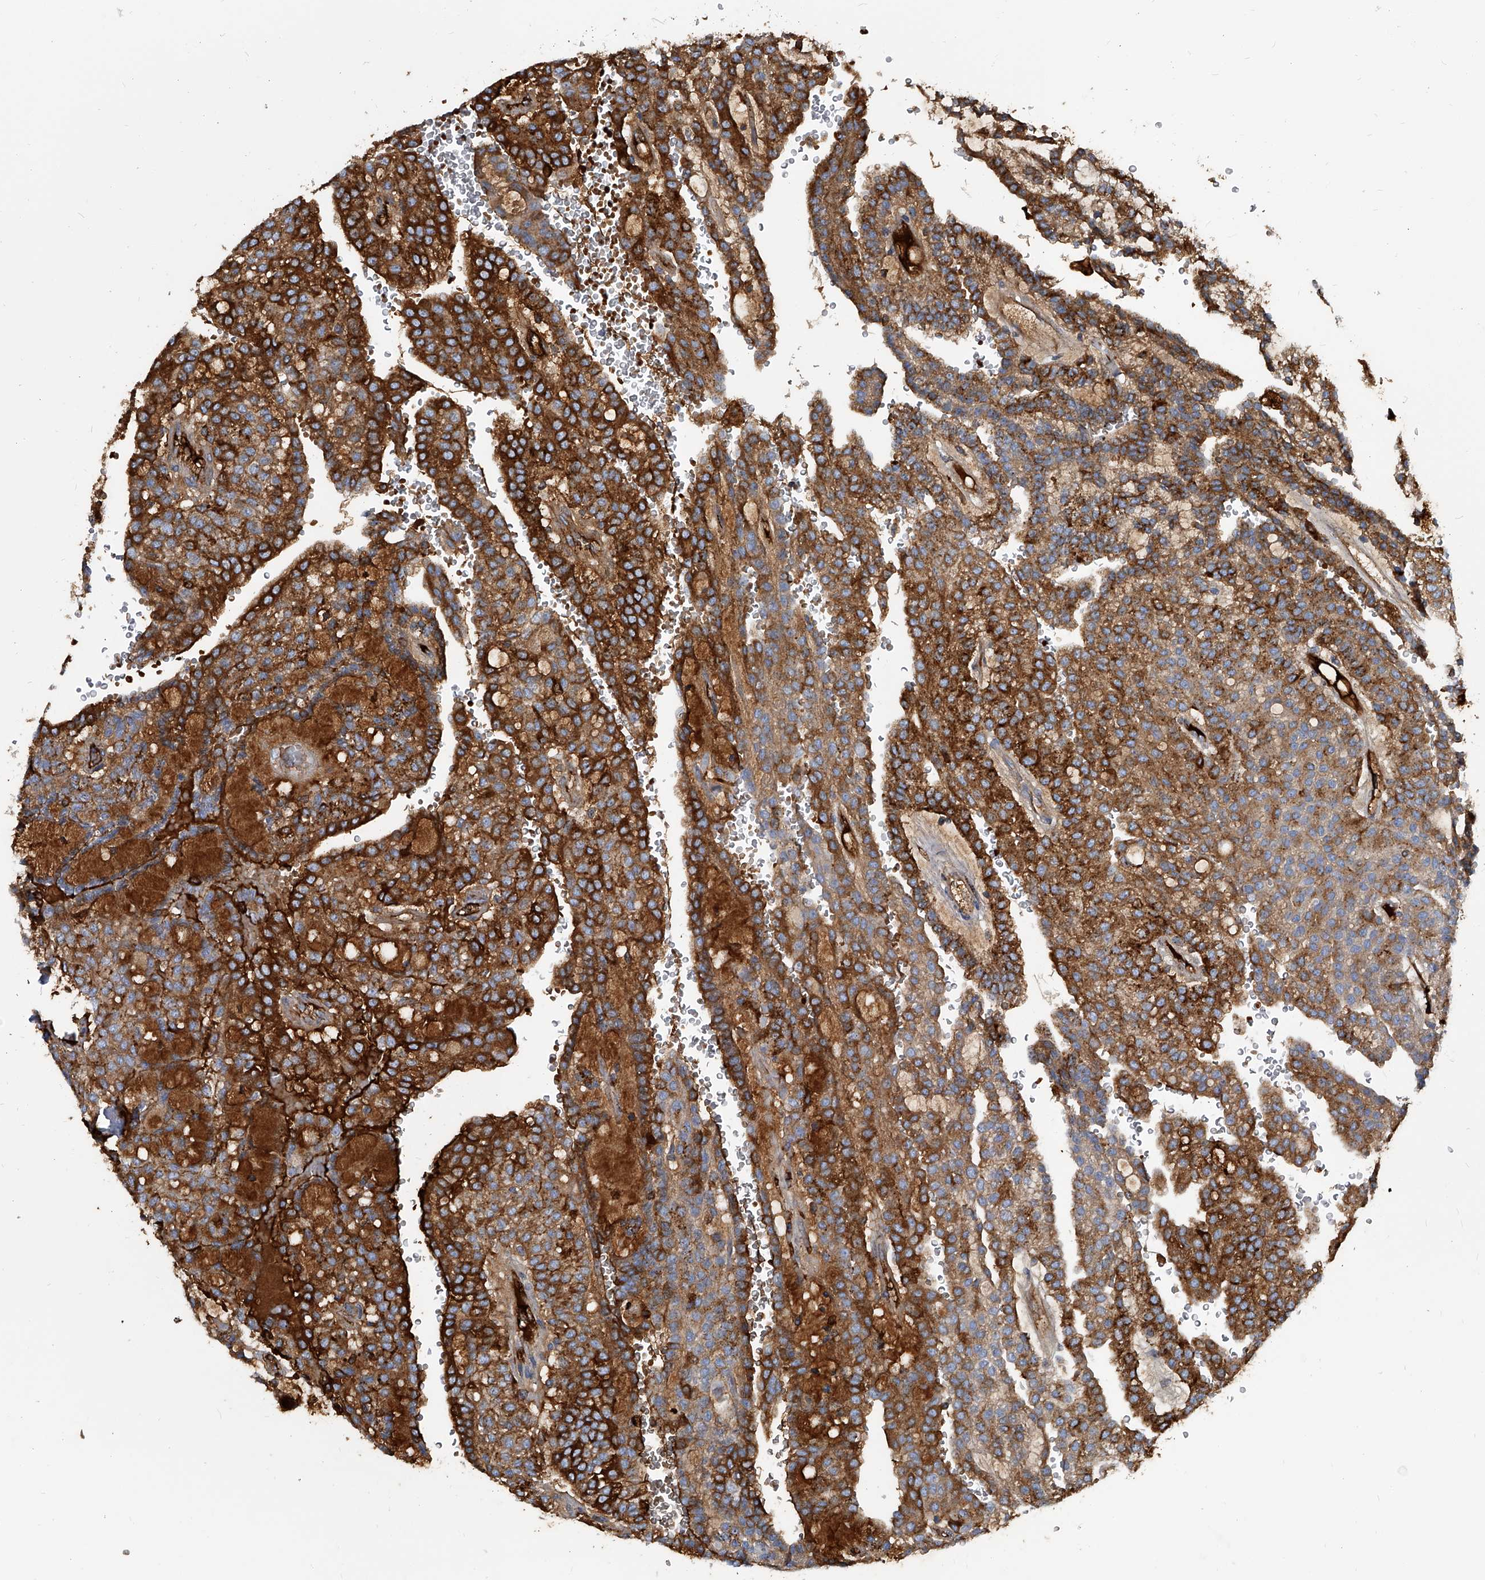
{"staining": {"intensity": "strong", "quantity": ">75%", "location": "cytoplasmic/membranous"}, "tissue": "renal cancer", "cell_type": "Tumor cells", "image_type": "cancer", "snomed": [{"axis": "morphology", "description": "Adenocarcinoma, NOS"}, {"axis": "topography", "description": "Kidney"}], "caption": "This is an image of immunohistochemistry (IHC) staining of renal adenocarcinoma, which shows strong staining in the cytoplasmic/membranous of tumor cells.", "gene": "SPP1", "patient": {"sex": "male", "age": 63}}